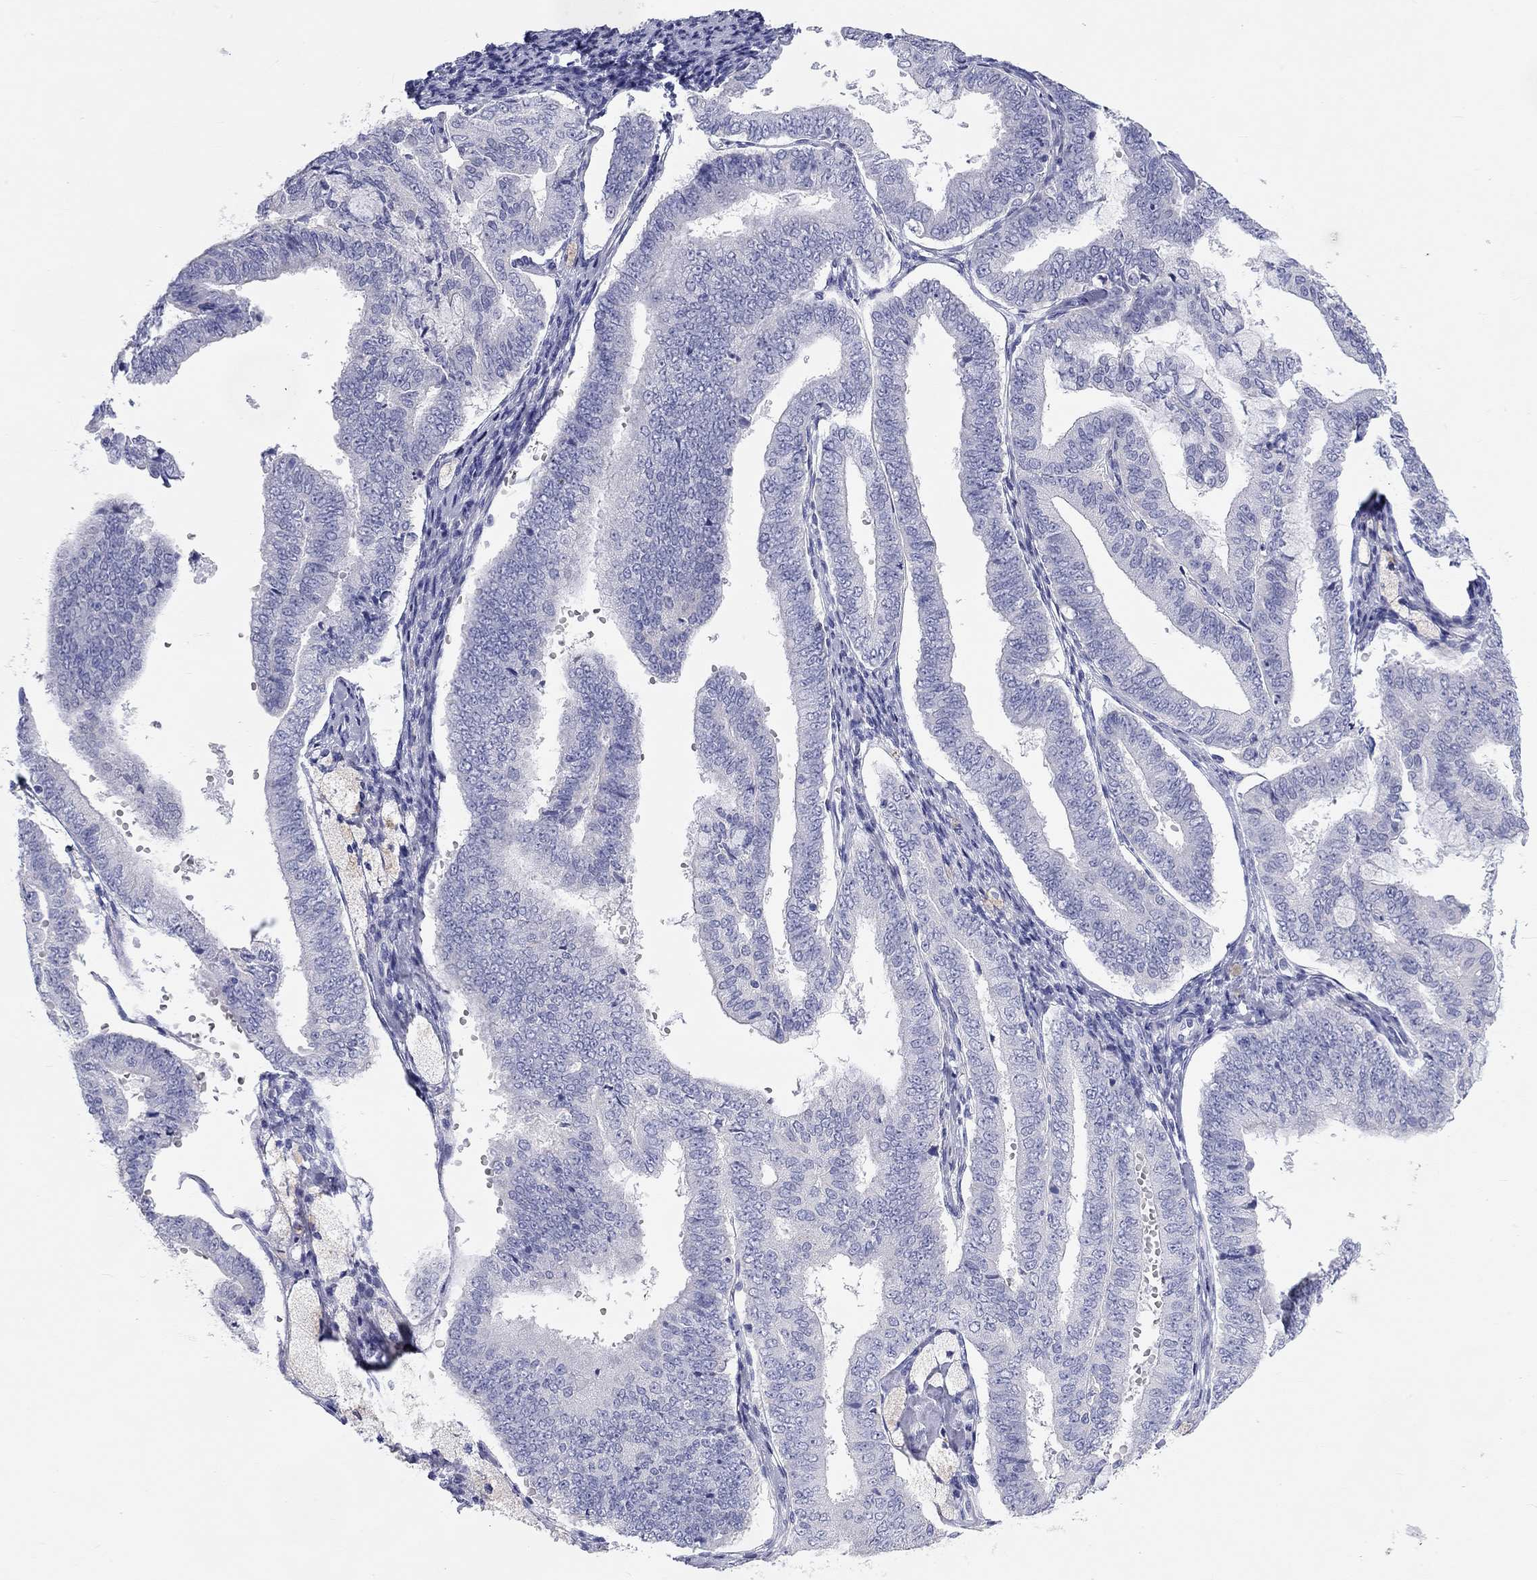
{"staining": {"intensity": "negative", "quantity": "none", "location": "none"}, "tissue": "endometrial cancer", "cell_type": "Tumor cells", "image_type": "cancer", "snomed": [{"axis": "morphology", "description": "Adenocarcinoma, NOS"}, {"axis": "topography", "description": "Endometrium"}], "caption": "Human endometrial adenocarcinoma stained for a protein using immunohistochemistry (IHC) shows no positivity in tumor cells.", "gene": "PCDHGC5", "patient": {"sex": "female", "age": 63}}